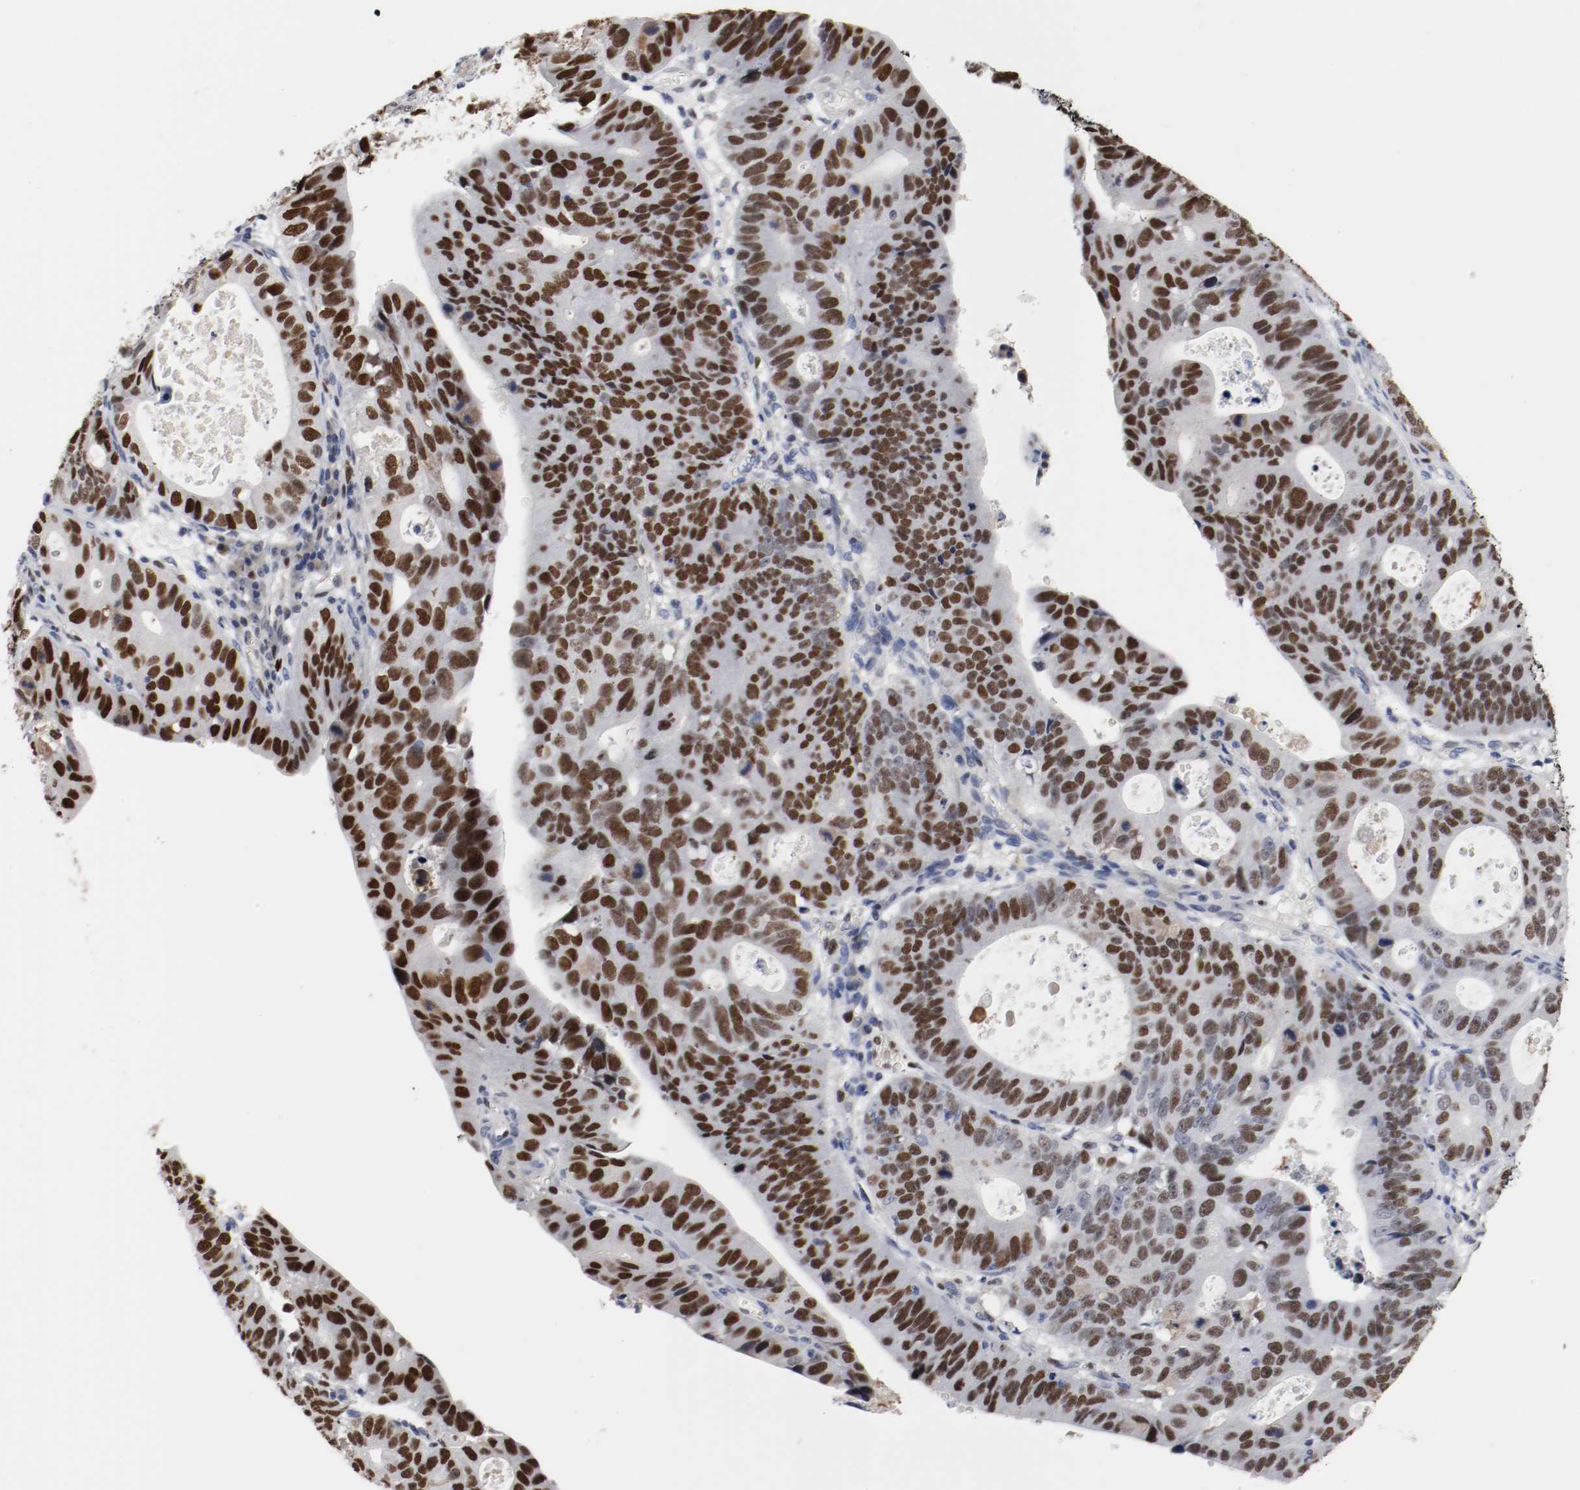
{"staining": {"intensity": "strong", "quantity": ">75%", "location": "nuclear"}, "tissue": "stomach cancer", "cell_type": "Tumor cells", "image_type": "cancer", "snomed": [{"axis": "morphology", "description": "Adenocarcinoma, NOS"}, {"axis": "topography", "description": "Stomach"}], "caption": "Tumor cells reveal strong nuclear positivity in approximately >75% of cells in stomach cancer (adenocarcinoma). The staining was performed using DAB (3,3'-diaminobenzidine) to visualize the protein expression in brown, while the nuclei were stained in blue with hematoxylin (Magnification: 20x).", "gene": "MCM6", "patient": {"sex": "male", "age": 59}}